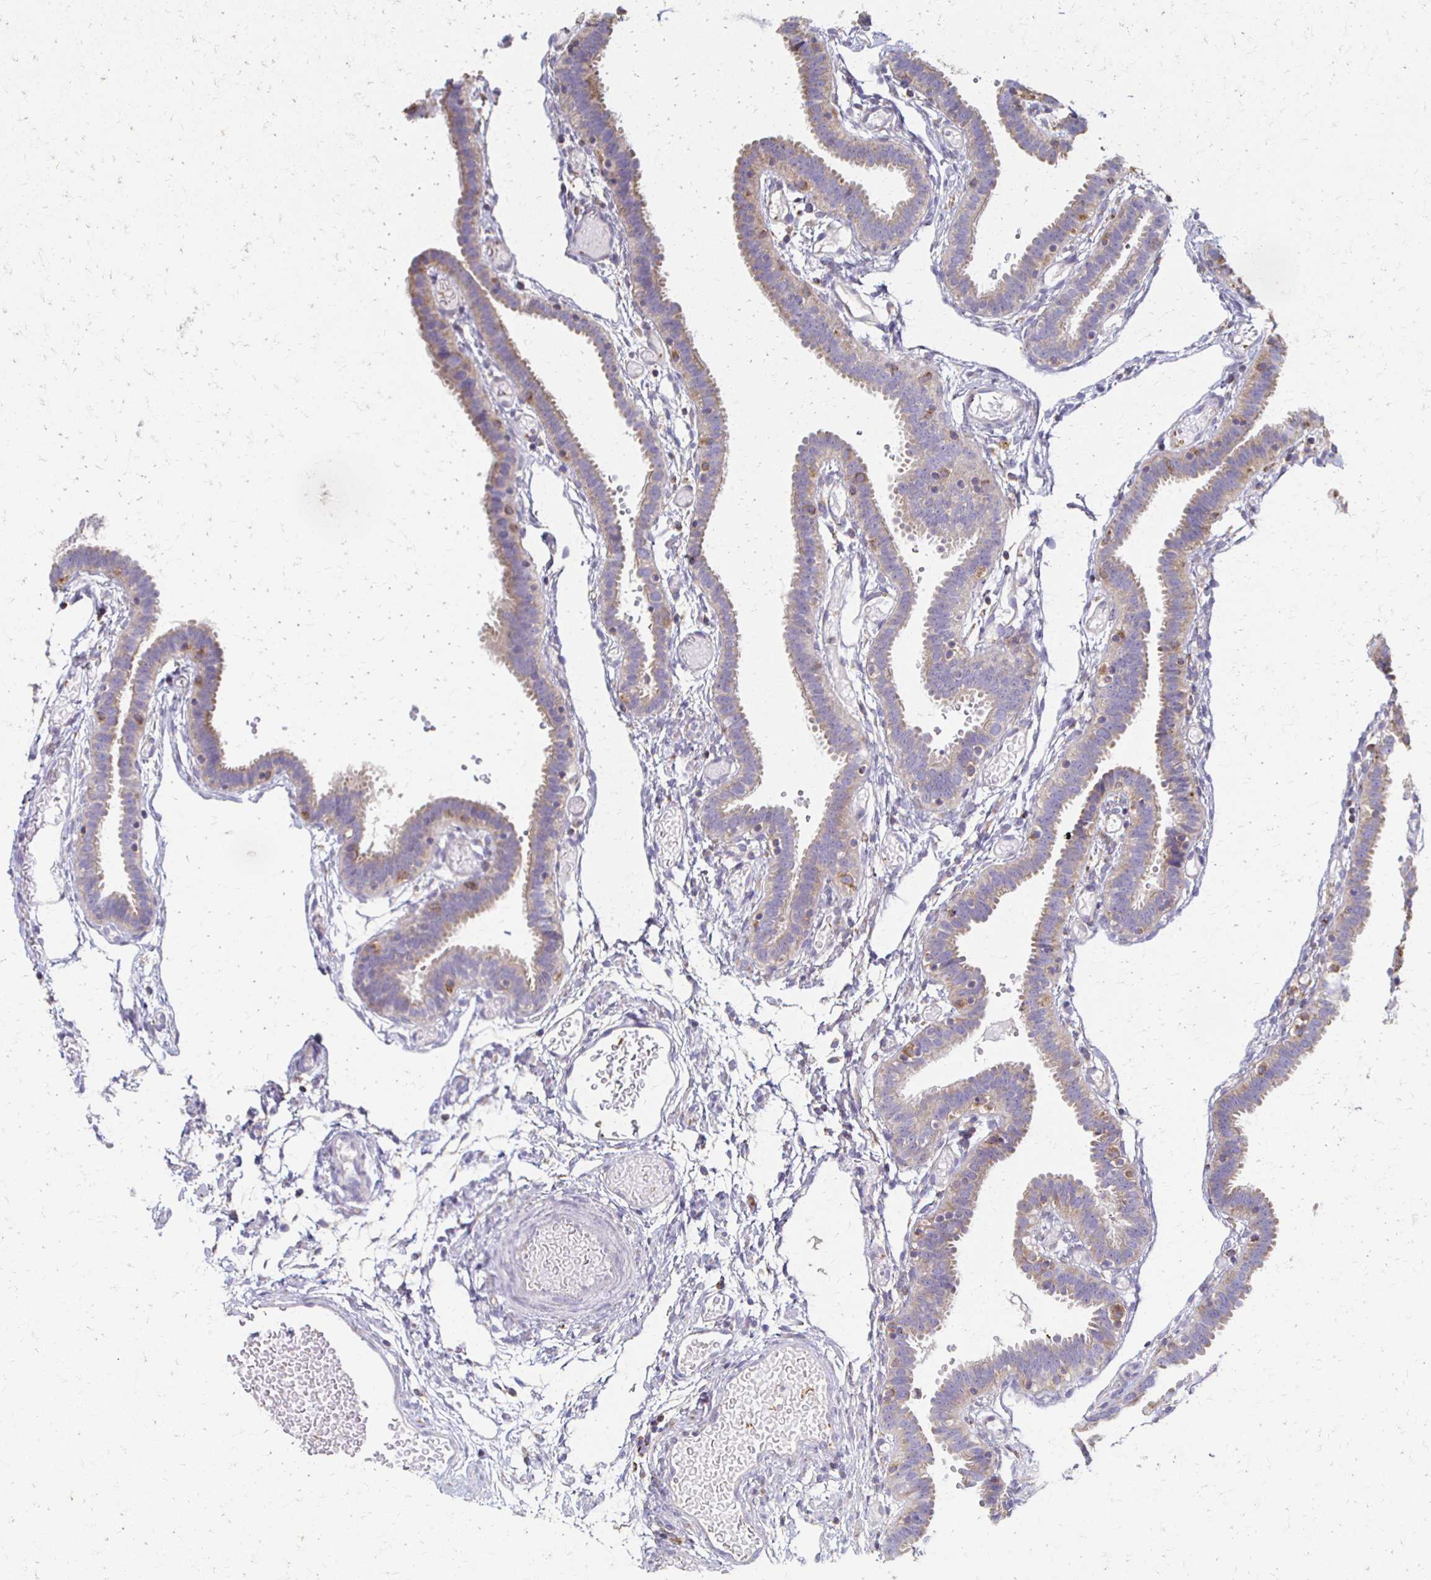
{"staining": {"intensity": "weak", "quantity": "25%-75%", "location": "cytoplasmic/membranous"}, "tissue": "fallopian tube", "cell_type": "Glandular cells", "image_type": "normal", "snomed": [{"axis": "morphology", "description": "Normal tissue, NOS"}, {"axis": "topography", "description": "Fallopian tube"}], "caption": "Protein expression analysis of normal fallopian tube exhibits weak cytoplasmic/membranous positivity in approximately 25%-75% of glandular cells. (Stains: DAB (3,3'-diaminobenzidine) in brown, nuclei in blue, Microscopy: brightfield microscopy at high magnification).", "gene": "CX3CR1", "patient": {"sex": "female", "age": 37}}